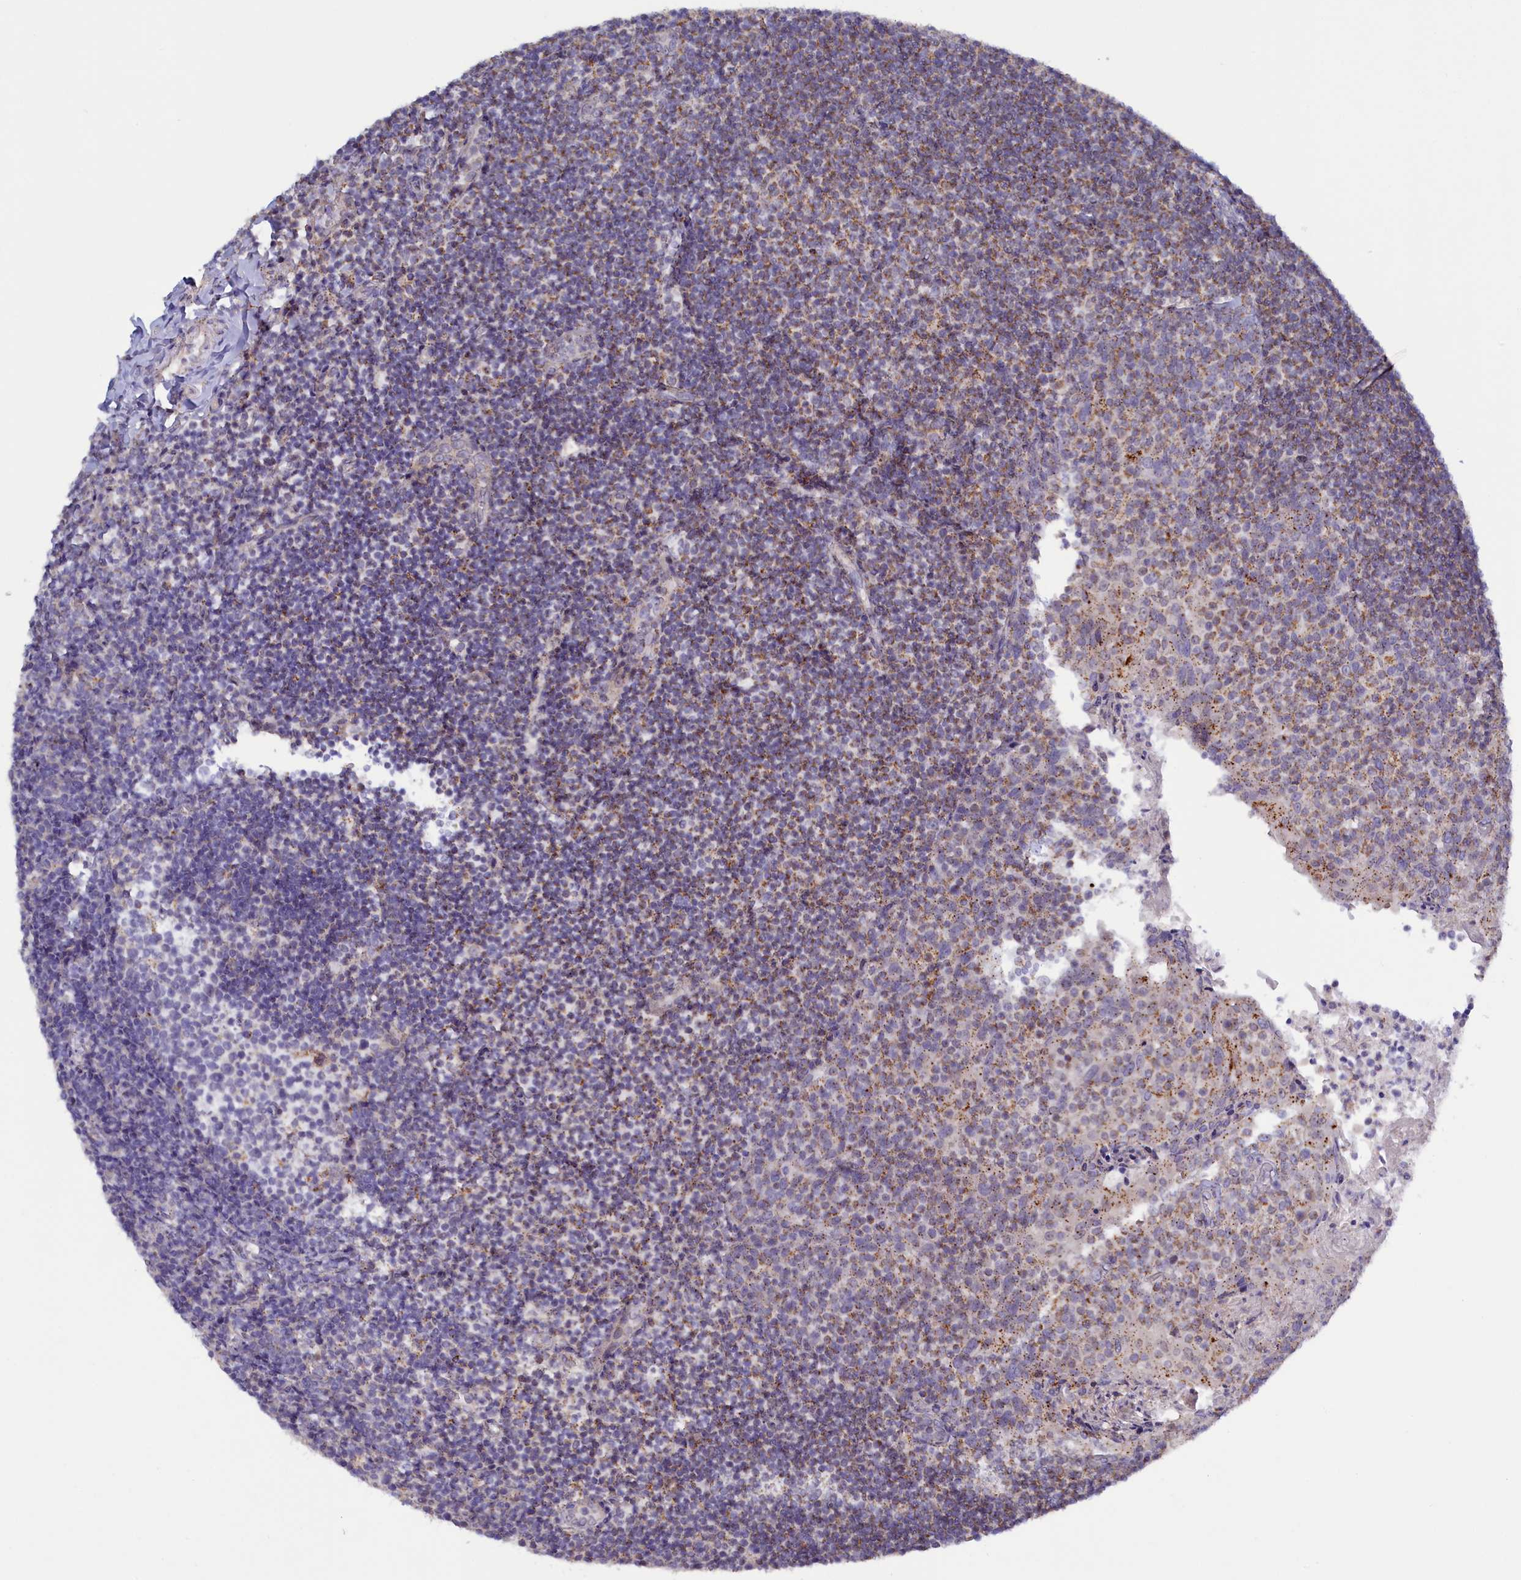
{"staining": {"intensity": "weak", "quantity": "<25%", "location": "cytoplasmic/membranous"}, "tissue": "tonsil", "cell_type": "Germinal center cells", "image_type": "normal", "snomed": [{"axis": "morphology", "description": "Normal tissue, NOS"}, {"axis": "topography", "description": "Tonsil"}], "caption": "An immunohistochemistry (IHC) histopathology image of normal tonsil is shown. There is no staining in germinal center cells of tonsil. (DAB (3,3'-diaminobenzidine) immunohistochemistry (IHC) with hematoxylin counter stain).", "gene": "HYKK", "patient": {"sex": "female", "age": 10}}